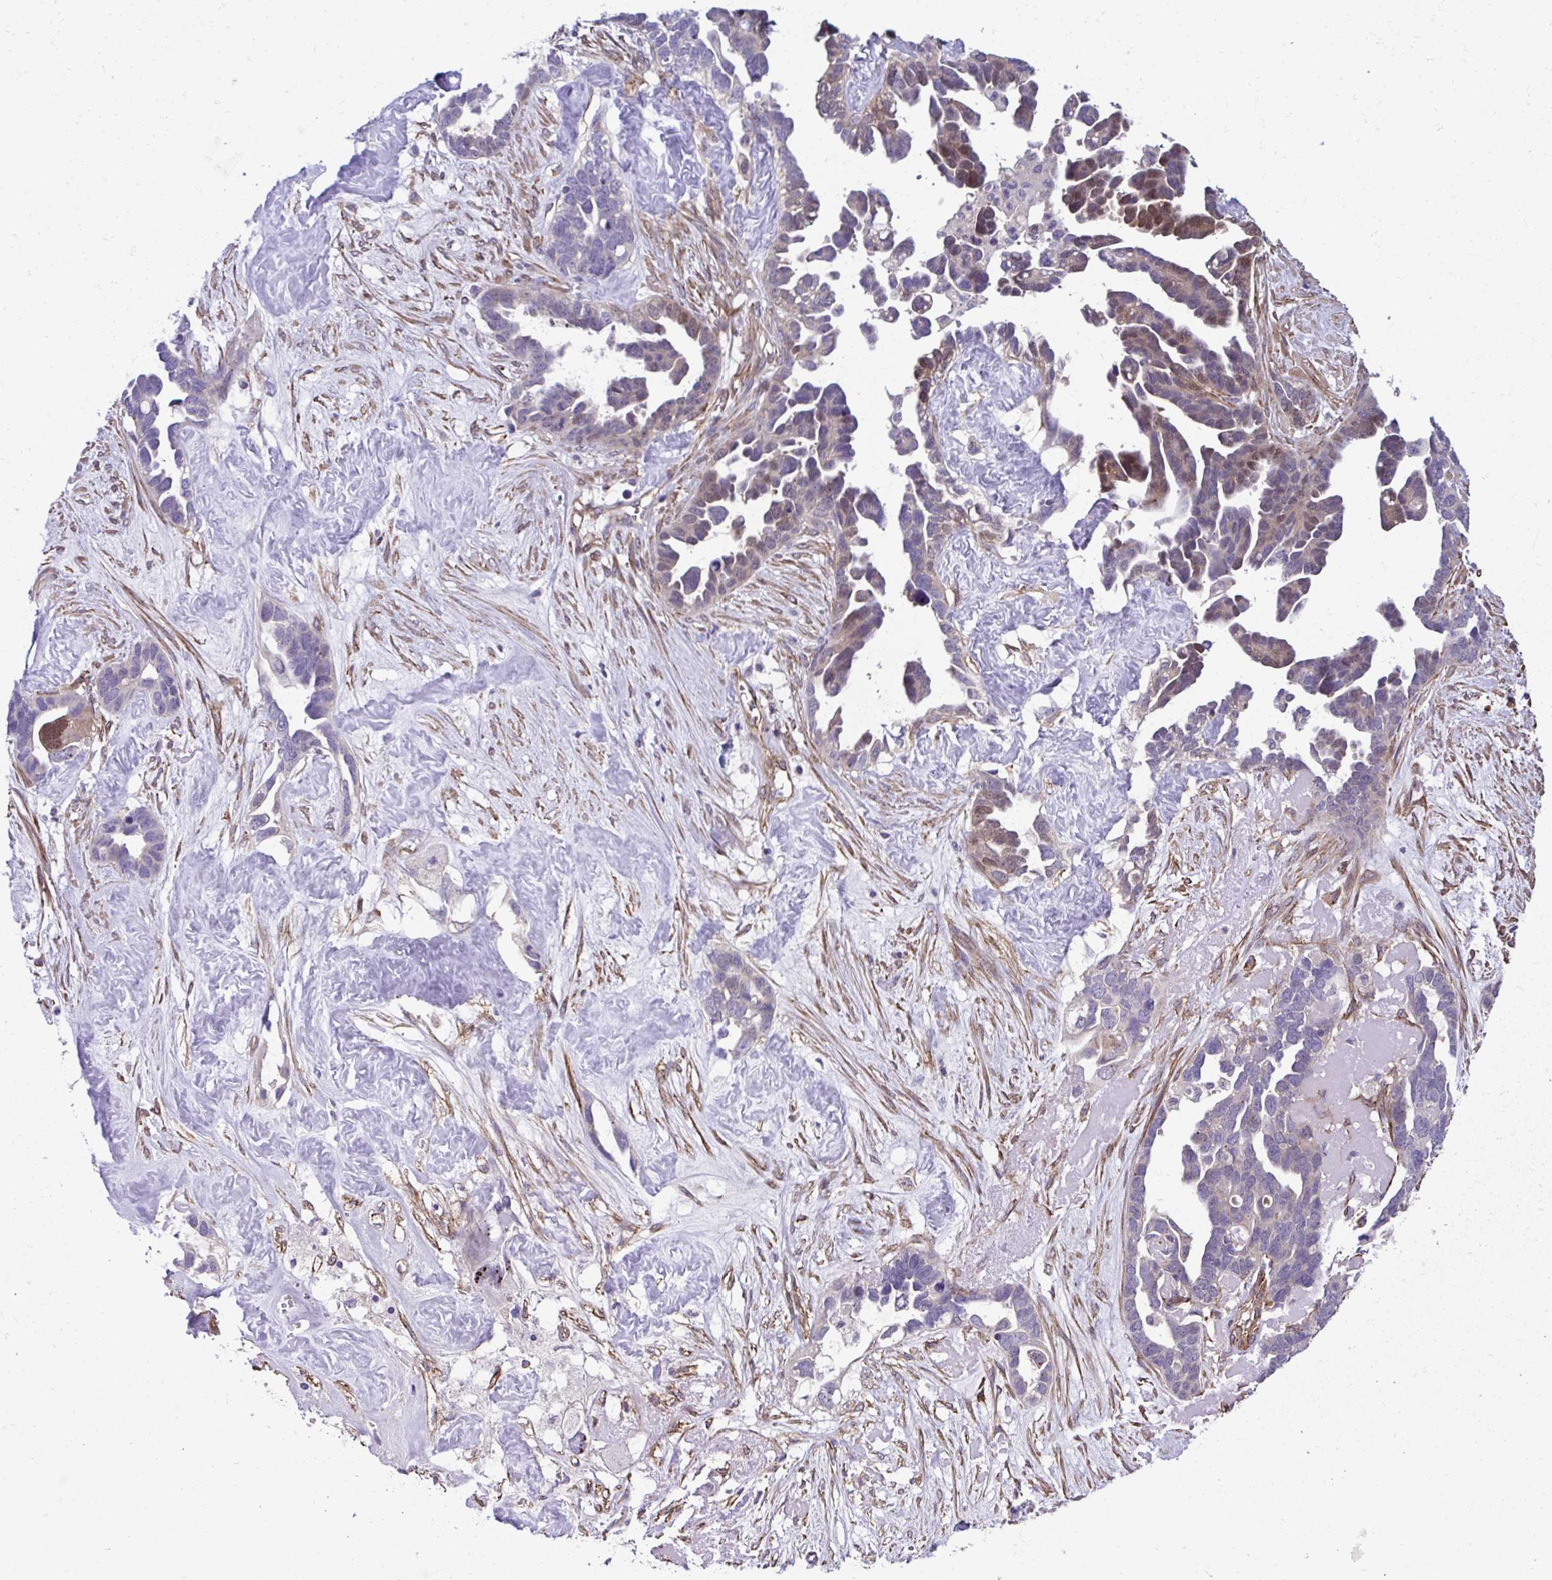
{"staining": {"intensity": "moderate", "quantity": "<25%", "location": "nuclear"}, "tissue": "ovarian cancer", "cell_type": "Tumor cells", "image_type": "cancer", "snomed": [{"axis": "morphology", "description": "Cystadenocarcinoma, serous, NOS"}, {"axis": "topography", "description": "Ovary"}], "caption": "Human ovarian cancer stained with a protein marker displays moderate staining in tumor cells.", "gene": "TRIM52", "patient": {"sex": "female", "age": 54}}